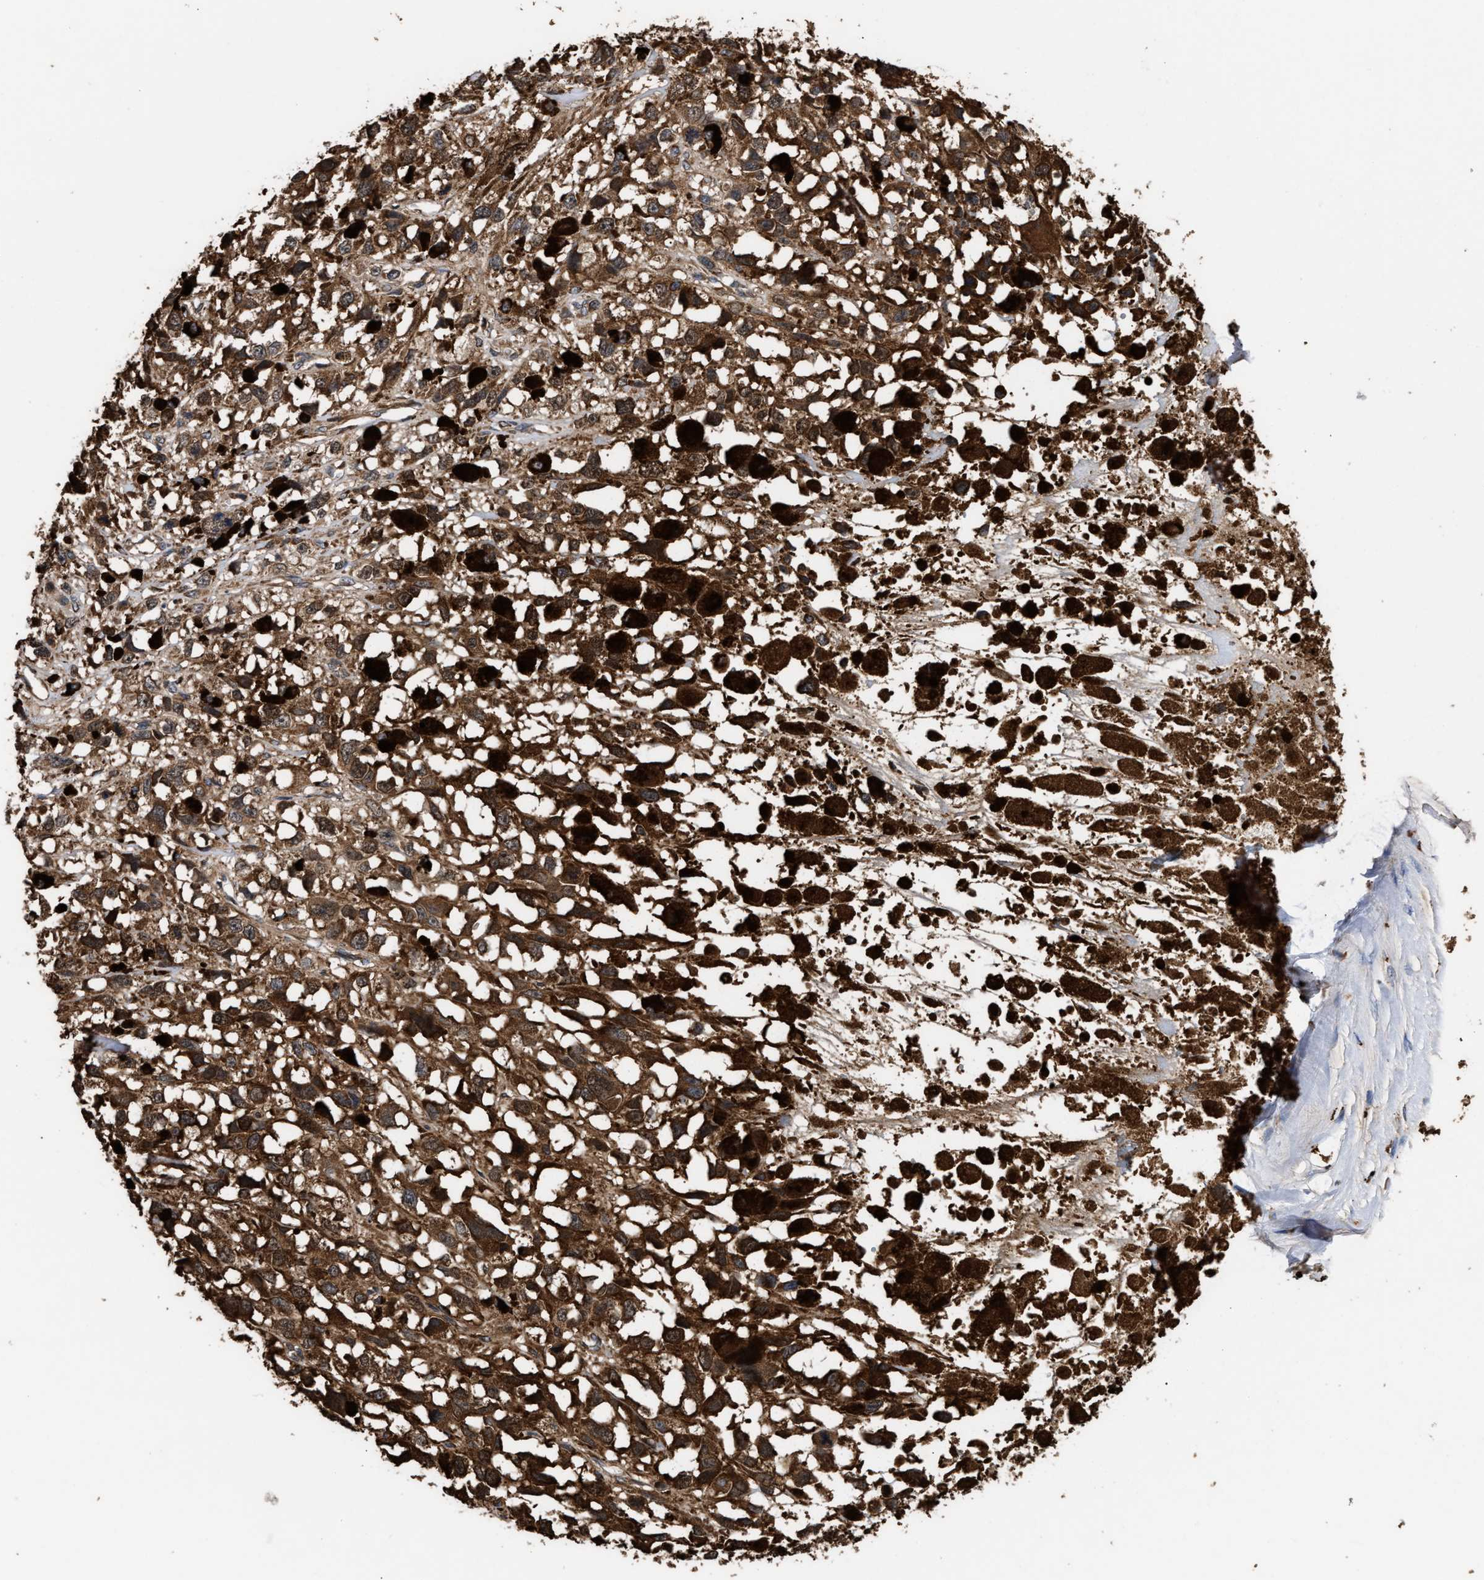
{"staining": {"intensity": "moderate", "quantity": ">75%", "location": "cytoplasmic/membranous"}, "tissue": "melanoma", "cell_type": "Tumor cells", "image_type": "cancer", "snomed": [{"axis": "morphology", "description": "Malignant melanoma, Metastatic site"}, {"axis": "topography", "description": "Lymph node"}], "caption": "This photomicrograph shows malignant melanoma (metastatic site) stained with immunohistochemistry (IHC) to label a protein in brown. The cytoplasmic/membranous of tumor cells show moderate positivity for the protein. Nuclei are counter-stained blue.", "gene": "GOSR1", "patient": {"sex": "male", "age": 59}}